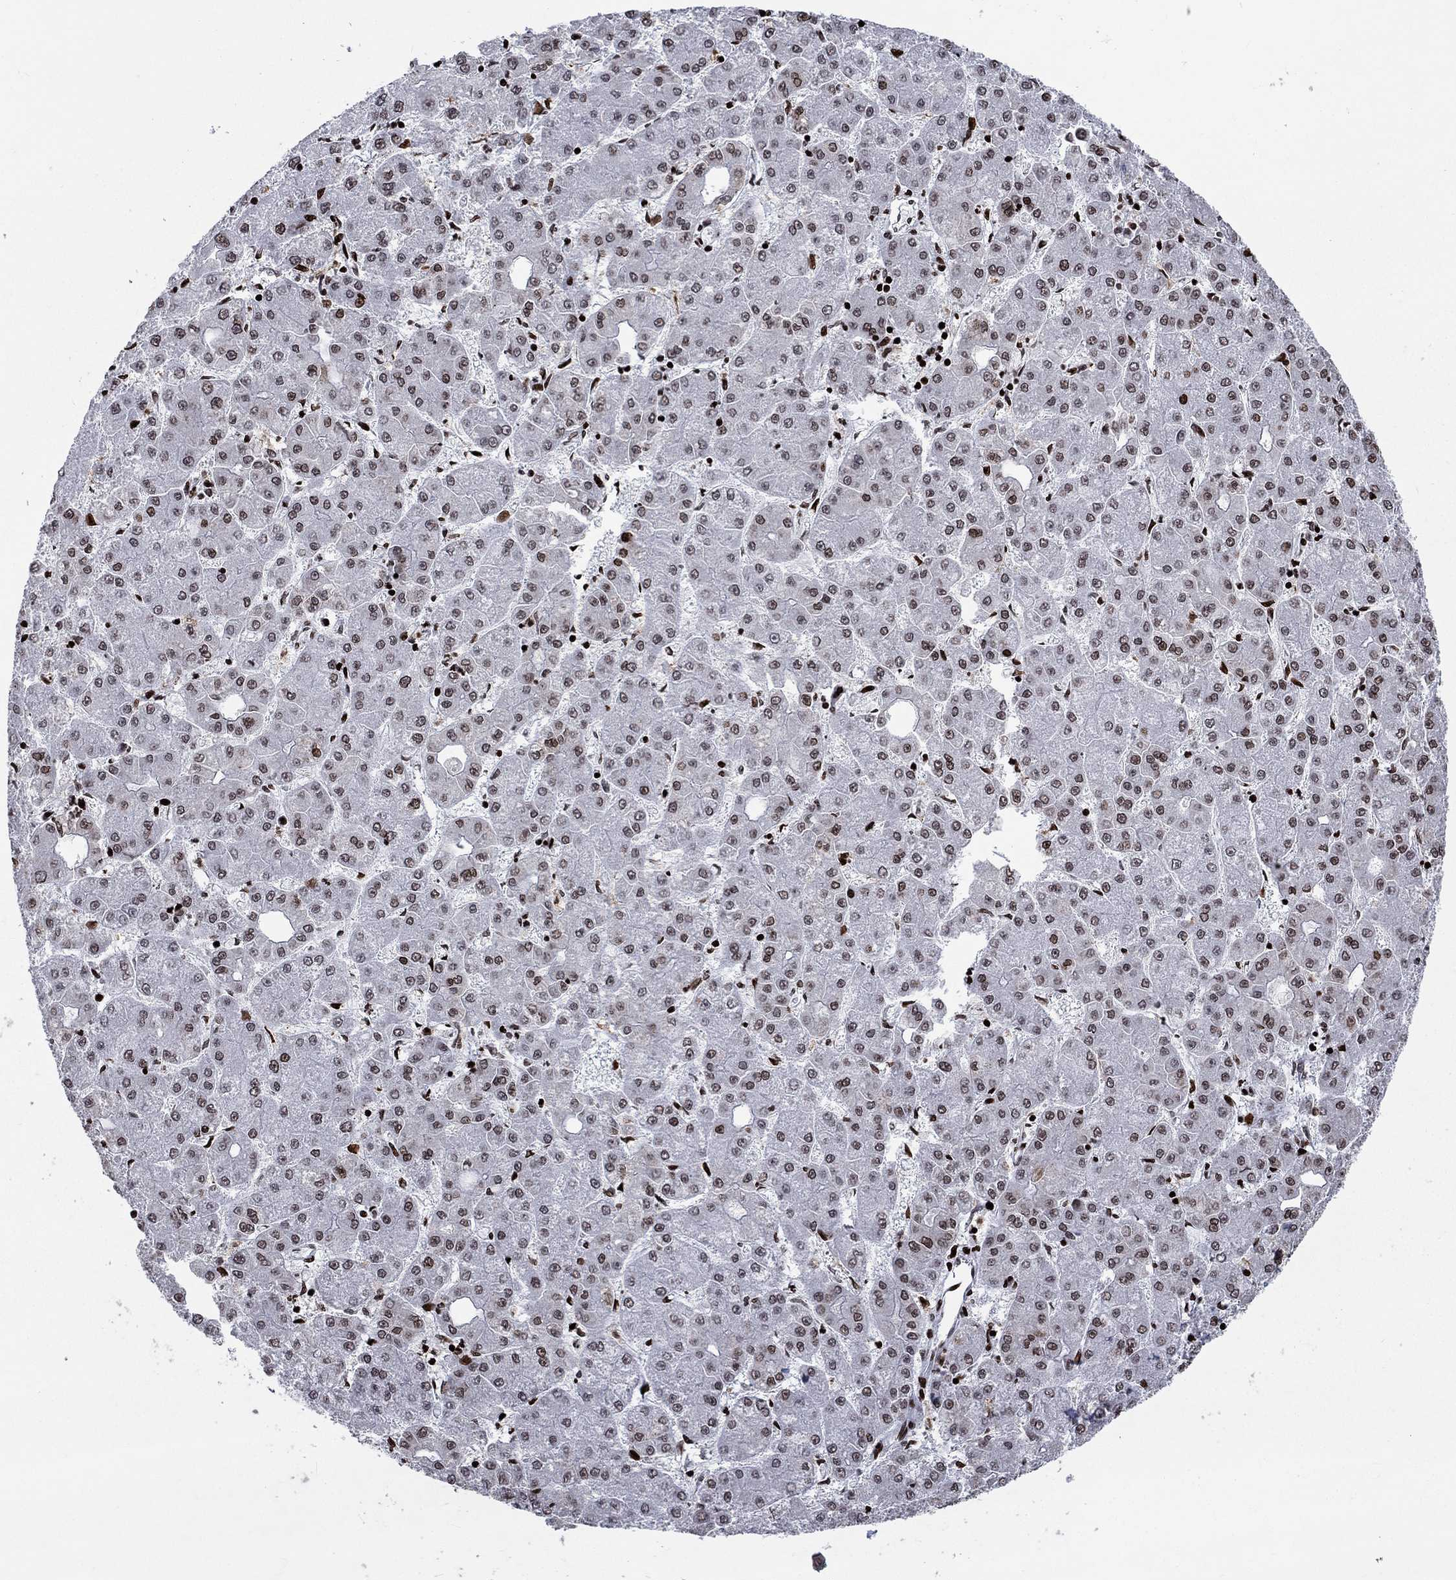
{"staining": {"intensity": "strong", "quantity": "<25%", "location": "nuclear"}, "tissue": "liver cancer", "cell_type": "Tumor cells", "image_type": "cancer", "snomed": [{"axis": "morphology", "description": "Carcinoma, Hepatocellular, NOS"}, {"axis": "topography", "description": "Liver"}], "caption": "A brown stain labels strong nuclear staining of a protein in human liver hepatocellular carcinoma tumor cells.", "gene": "SRSF3", "patient": {"sex": "male", "age": 73}}